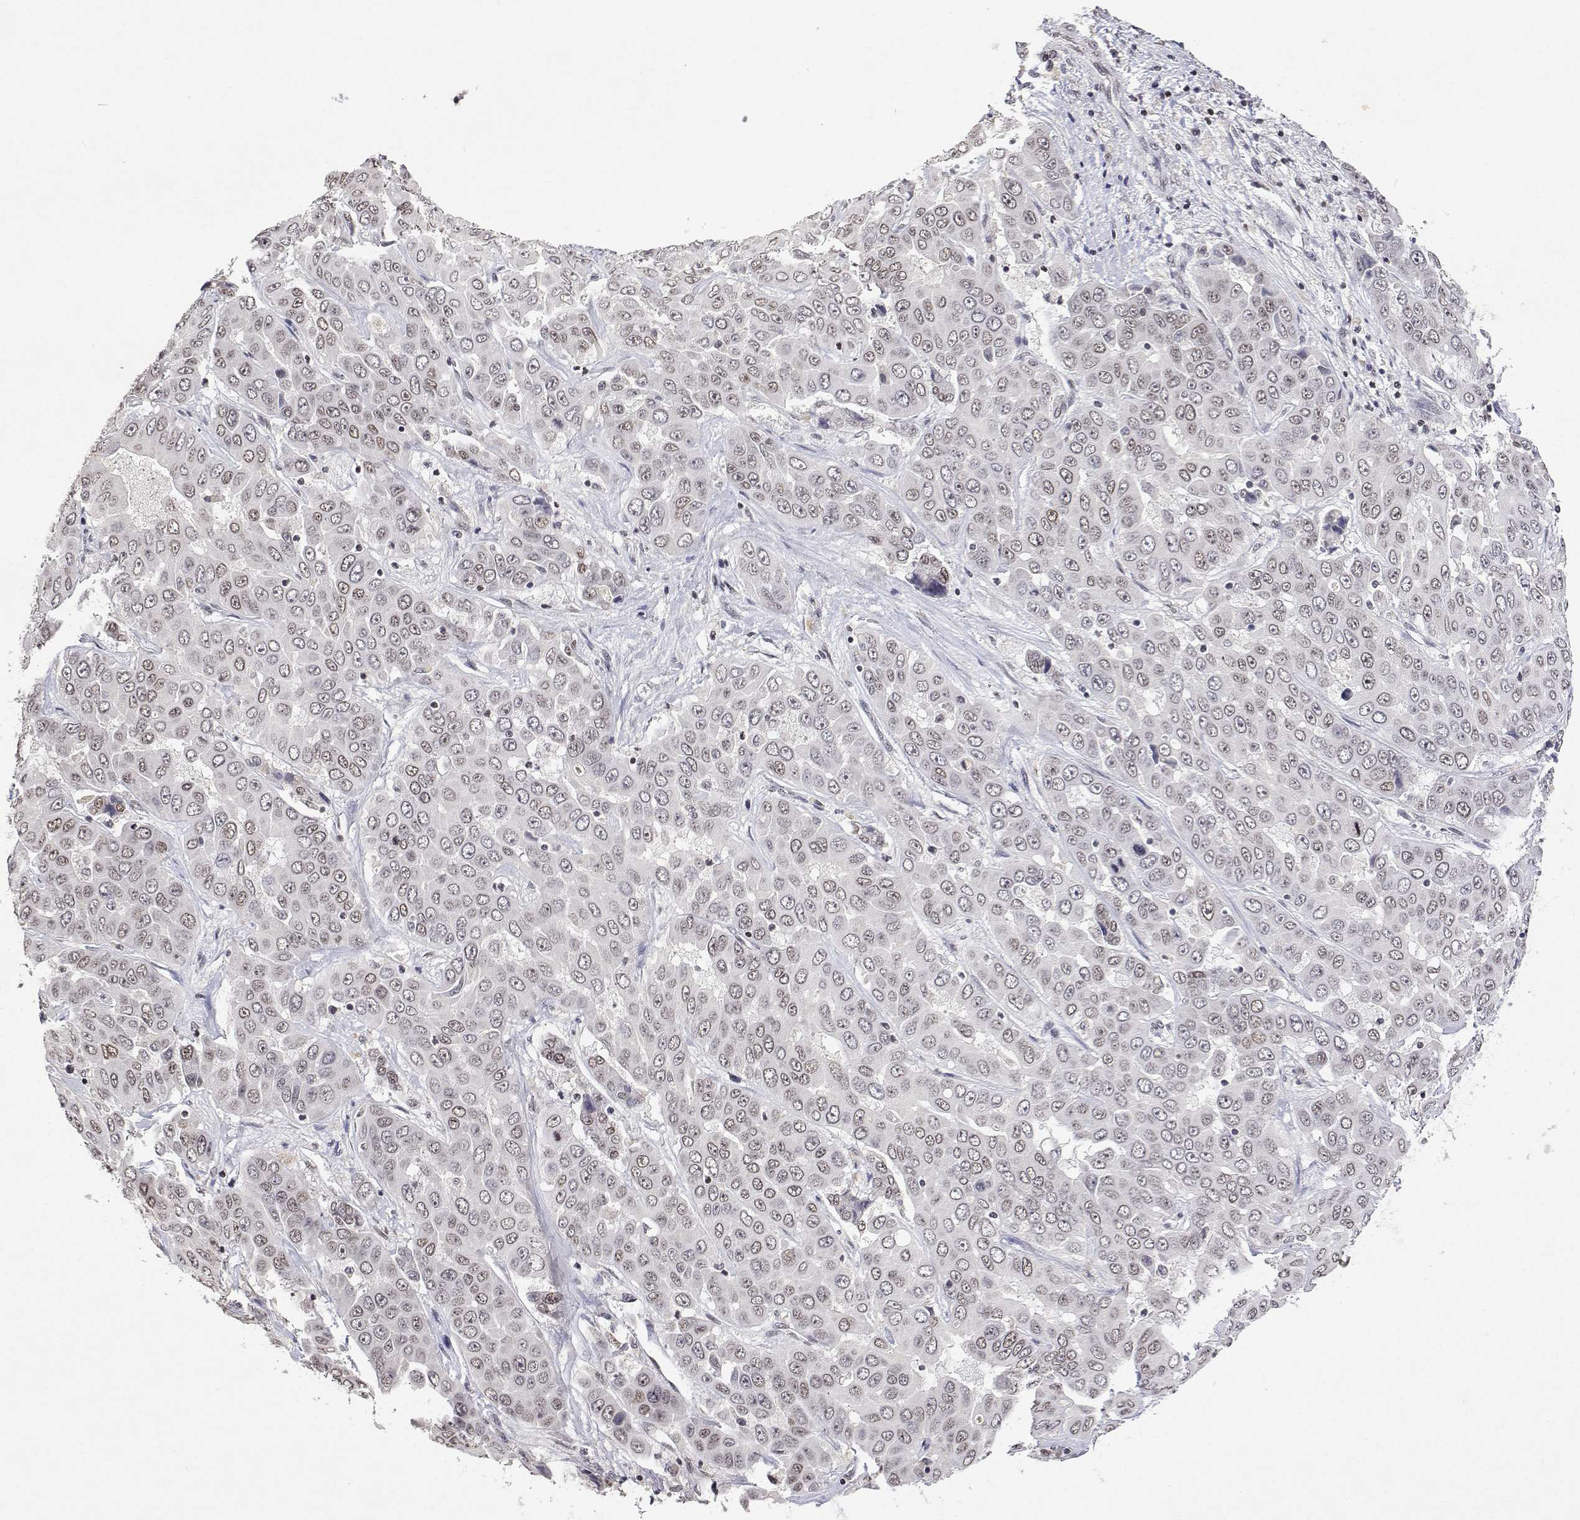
{"staining": {"intensity": "weak", "quantity": "<25%", "location": "nuclear"}, "tissue": "liver cancer", "cell_type": "Tumor cells", "image_type": "cancer", "snomed": [{"axis": "morphology", "description": "Cholangiocarcinoma"}, {"axis": "topography", "description": "Liver"}], "caption": "The photomicrograph shows no staining of tumor cells in liver cancer.", "gene": "XPC", "patient": {"sex": "female", "age": 52}}